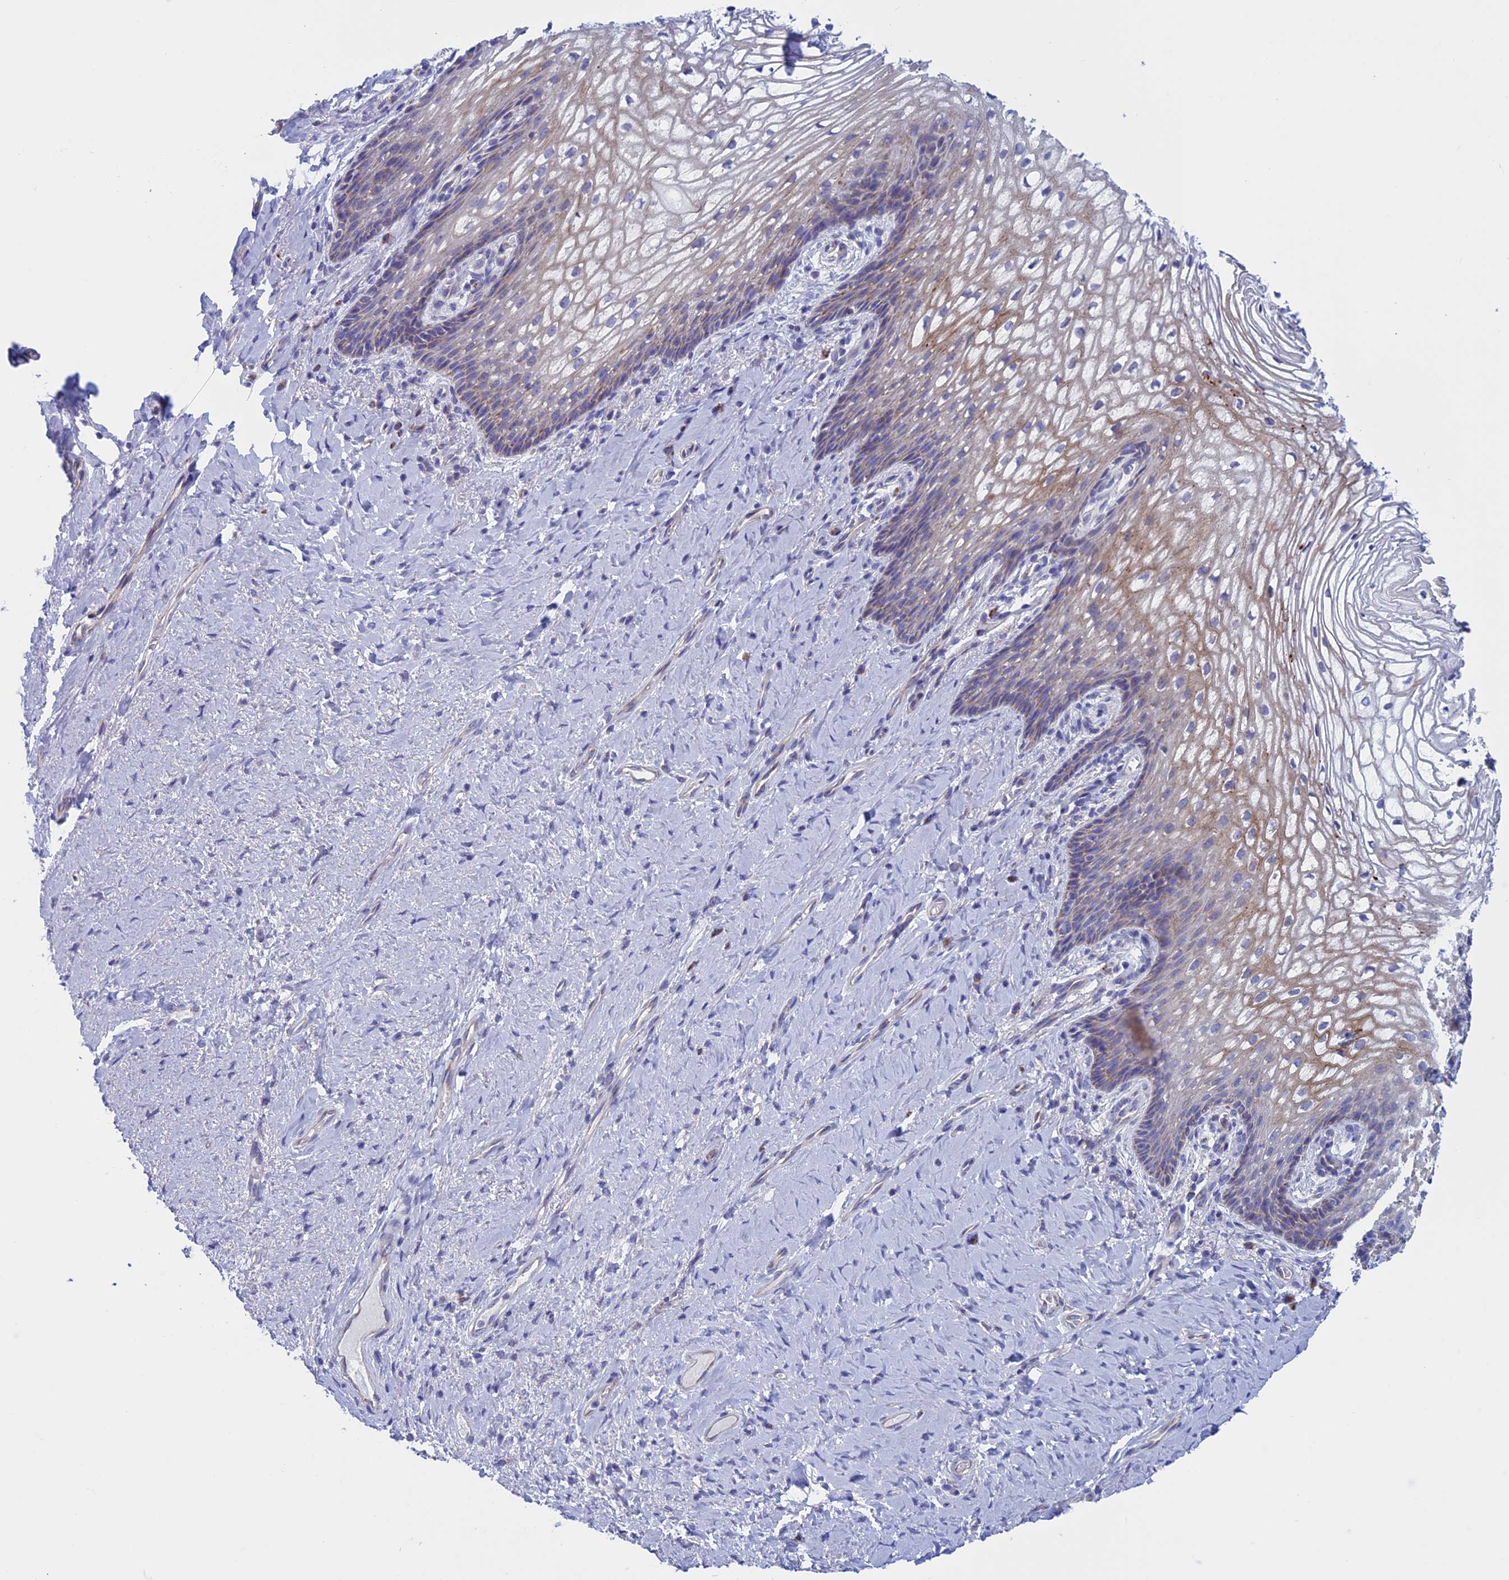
{"staining": {"intensity": "moderate", "quantity": "<25%", "location": "cytoplasmic/membranous"}, "tissue": "vagina", "cell_type": "Squamous epithelial cells", "image_type": "normal", "snomed": [{"axis": "morphology", "description": "Normal tissue, NOS"}, {"axis": "topography", "description": "Vagina"}], "caption": "Protein staining of unremarkable vagina shows moderate cytoplasmic/membranous staining in about <25% of squamous epithelial cells. (Stains: DAB (3,3'-diaminobenzidine) in brown, nuclei in blue, Microscopy: brightfield microscopy at high magnification).", "gene": "NDUFB9", "patient": {"sex": "female", "age": 60}}